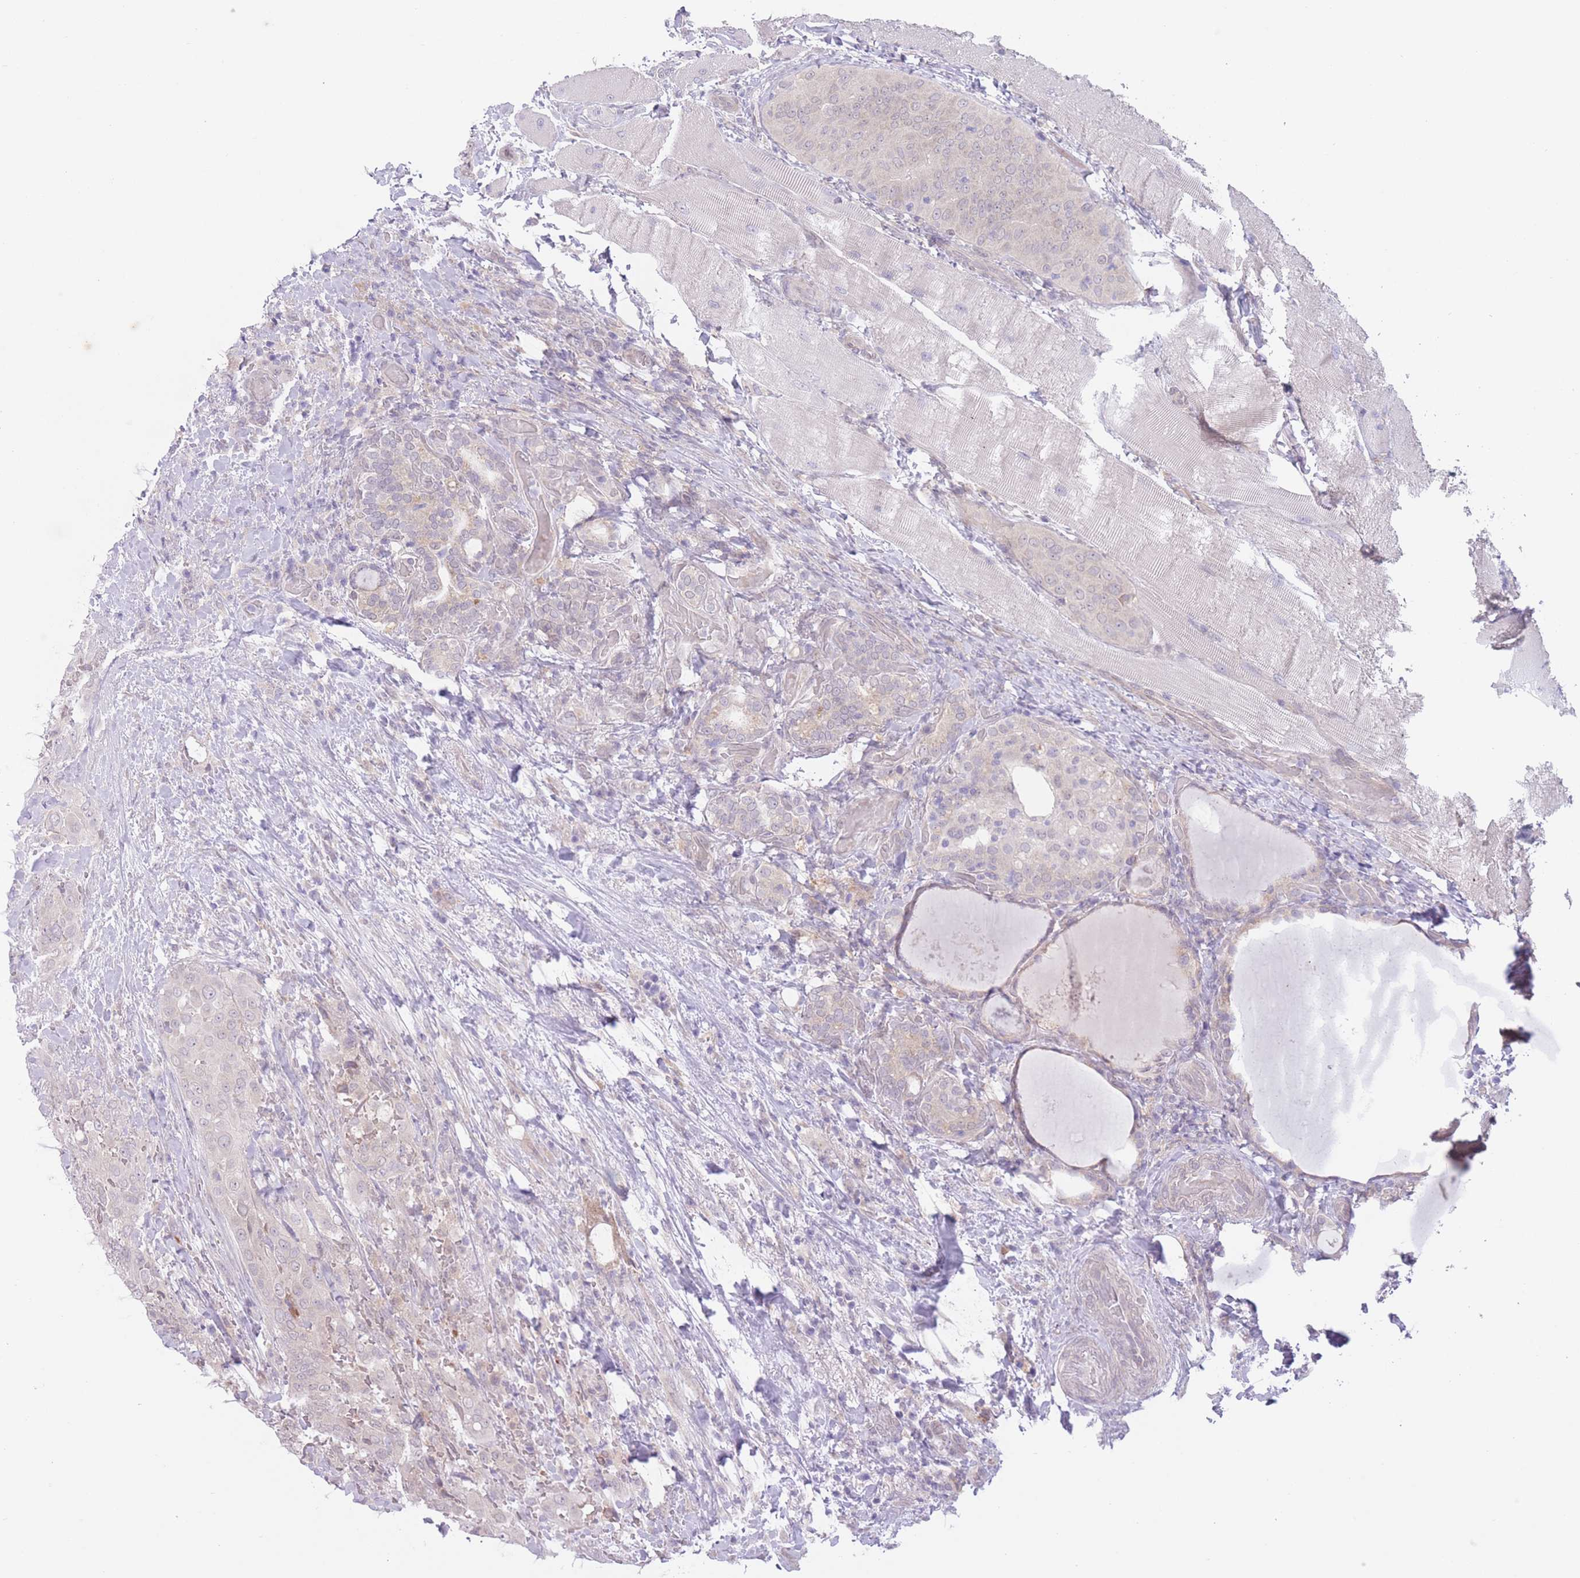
{"staining": {"intensity": "negative", "quantity": "none", "location": "none"}, "tissue": "thyroid cancer", "cell_type": "Tumor cells", "image_type": "cancer", "snomed": [{"axis": "morphology", "description": "Papillary adenocarcinoma, NOS"}, {"axis": "topography", "description": "Thyroid gland"}], "caption": "A high-resolution image shows immunohistochemistry staining of papillary adenocarcinoma (thyroid), which reveals no significant positivity in tumor cells. The staining is performed using DAB brown chromogen with nuclei counter-stained in using hematoxylin.", "gene": "ARPIN", "patient": {"sex": "male", "age": 61}}